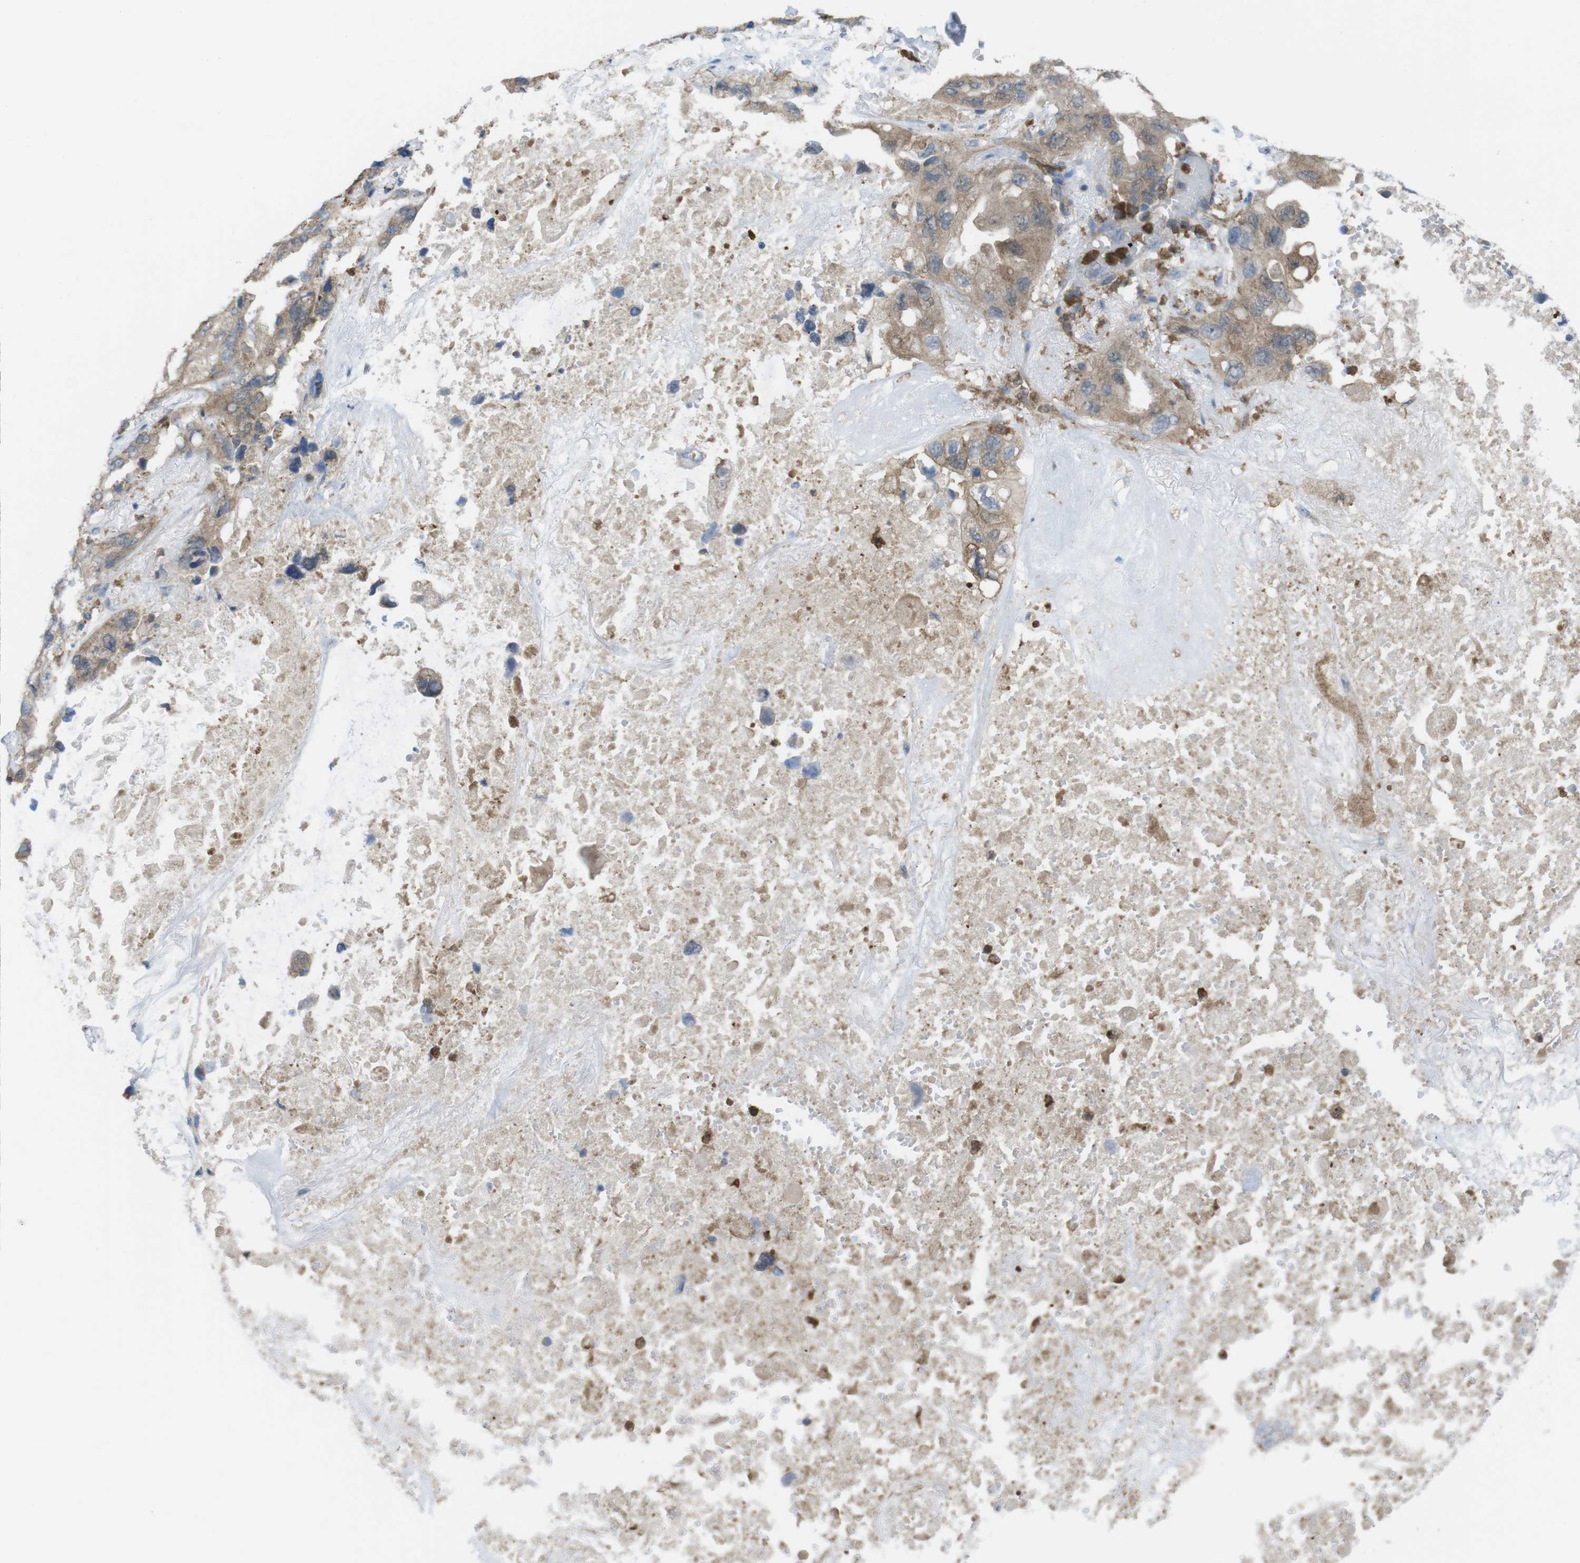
{"staining": {"intensity": "weak", "quantity": ">75%", "location": "cytoplasmic/membranous"}, "tissue": "lung cancer", "cell_type": "Tumor cells", "image_type": "cancer", "snomed": [{"axis": "morphology", "description": "Squamous cell carcinoma, NOS"}, {"axis": "topography", "description": "Lung"}], "caption": "Human lung cancer stained for a protein (brown) reveals weak cytoplasmic/membranous positive positivity in approximately >75% of tumor cells.", "gene": "PRKCD", "patient": {"sex": "female", "age": 73}}